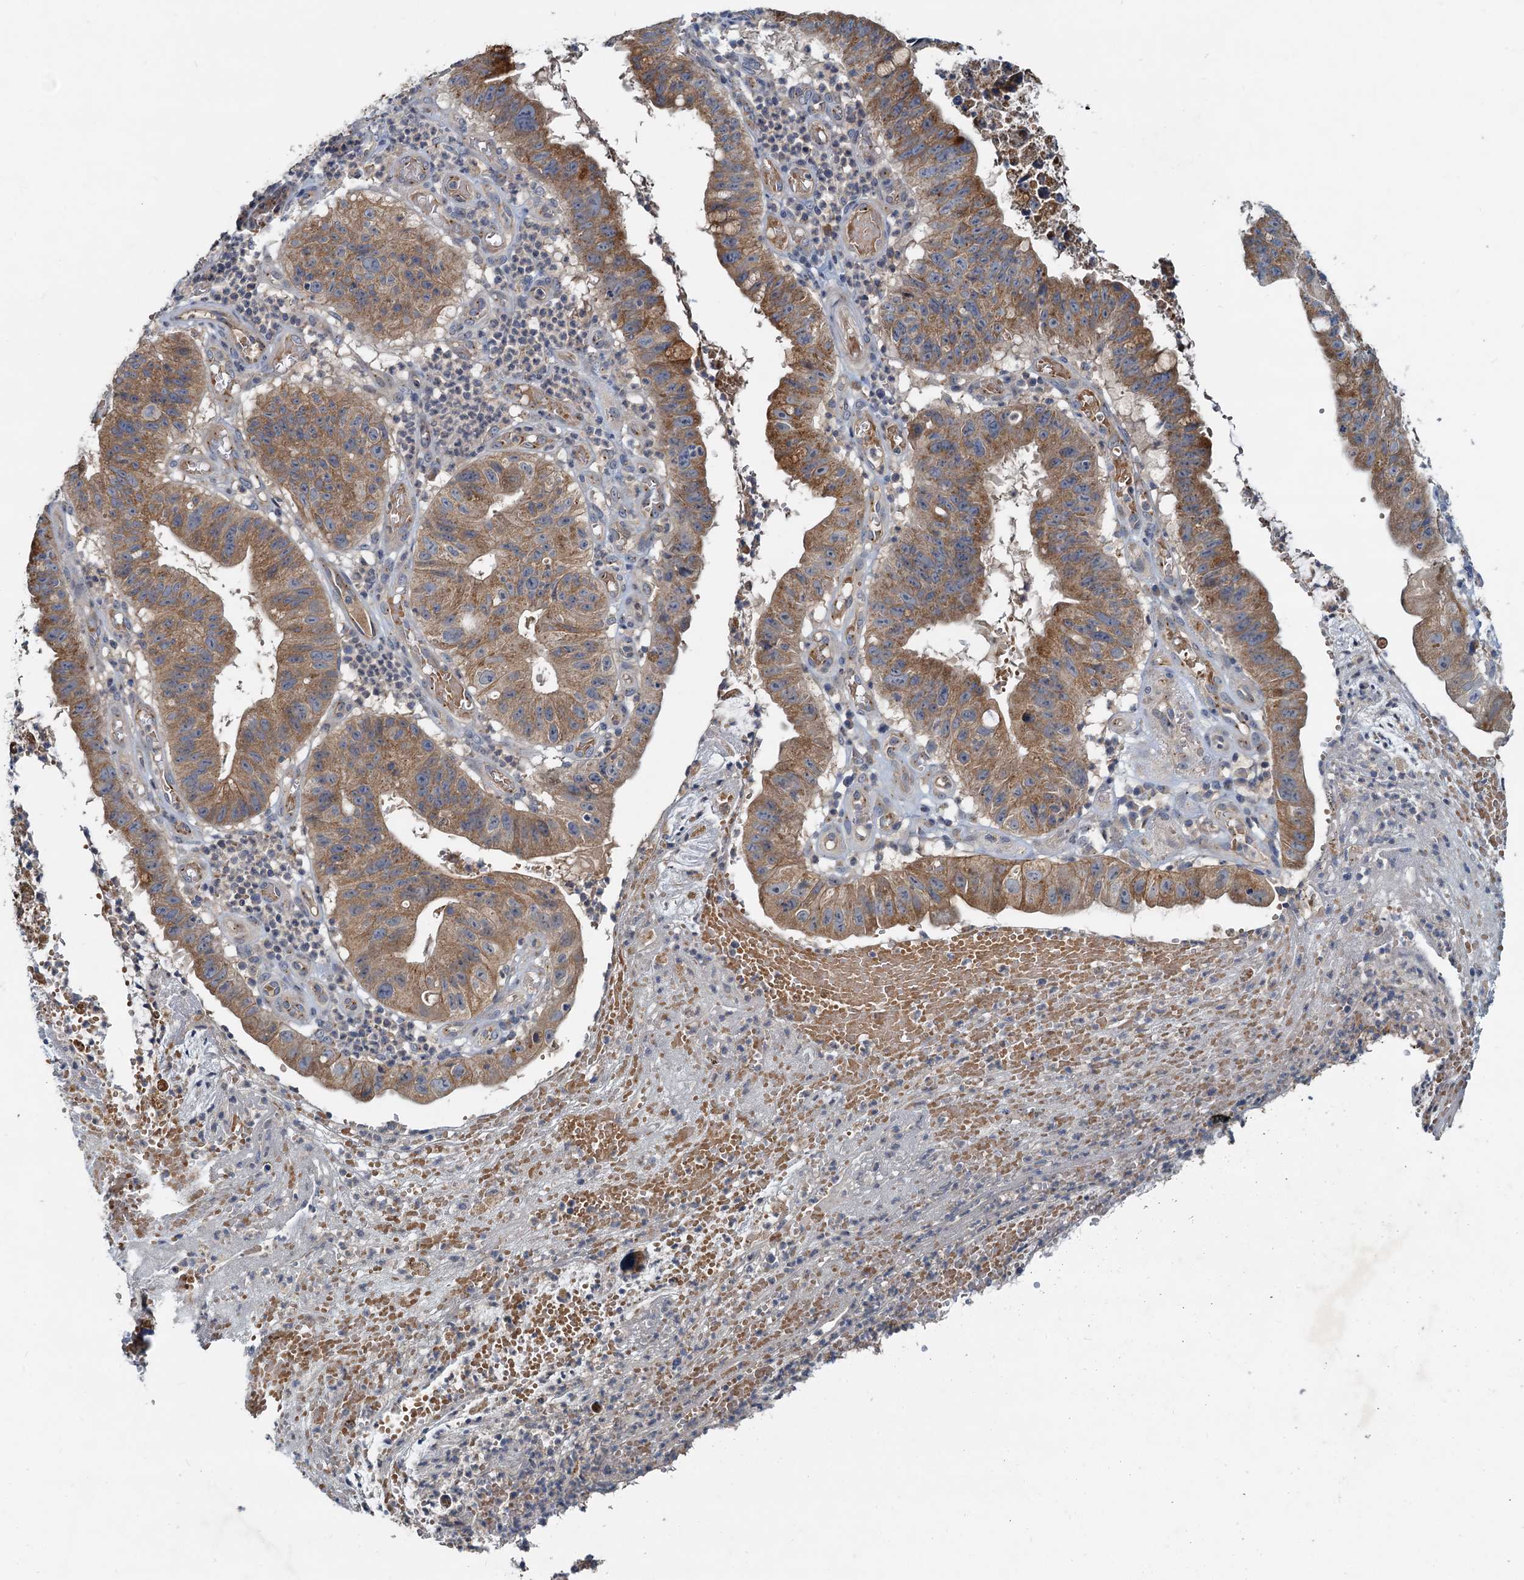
{"staining": {"intensity": "moderate", "quantity": ">75%", "location": "cytoplasmic/membranous"}, "tissue": "stomach cancer", "cell_type": "Tumor cells", "image_type": "cancer", "snomed": [{"axis": "morphology", "description": "Adenocarcinoma, NOS"}, {"axis": "topography", "description": "Stomach"}], "caption": "Protein staining exhibits moderate cytoplasmic/membranous positivity in approximately >75% of tumor cells in stomach cancer (adenocarcinoma). Using DAB (3,3'-diaminobenzidine) (brown) and hematoxylin (blue) stains, captured at high magnification using brightfield microscopy.", "gene": "CEP68", "patient": {"sex": "male", "age": 59}}